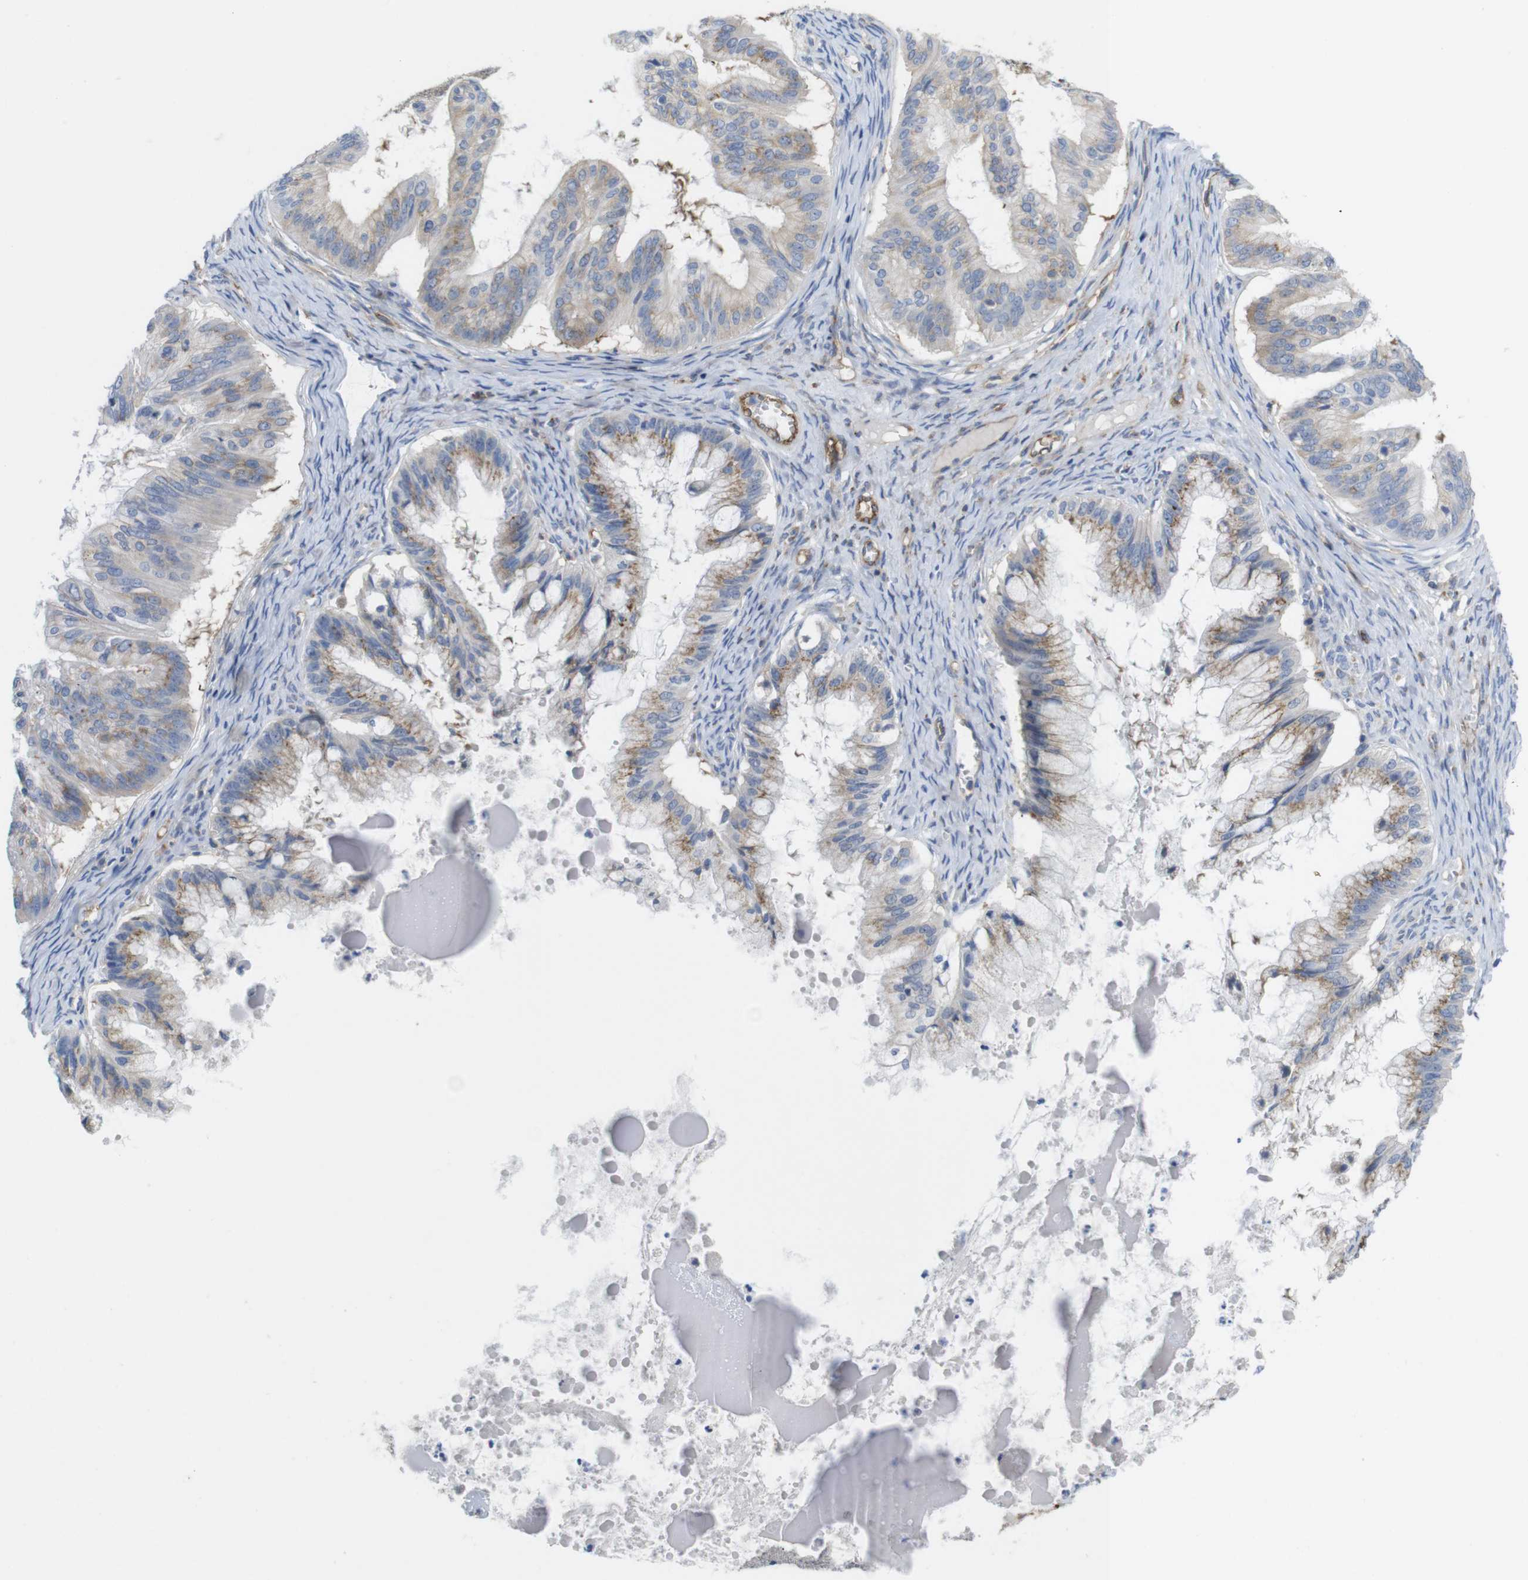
{"staining": {"intensity": "weak", "quantity": "25%-75%", "location": "cytoplasmic/membranous"}, "tissue": "ovarian cancer", "cell_type": "Tumor cells", "image_type": "cancer", "snomed": [{"axis": "morphology", "description": "Cystadenocarcinoma, mucinous, NOS"}, {"axis": "topography", "description": "Ovary"}], "caption": "Immunohistochemical staining of ovarian mucinous cystadenocarcinoma shows low levels of weak cytoplasmic/membranous staining in about 25%-75% of tumor cells.", "gene": "CCR6", "patient": {"sex": "female", "age": 57}}